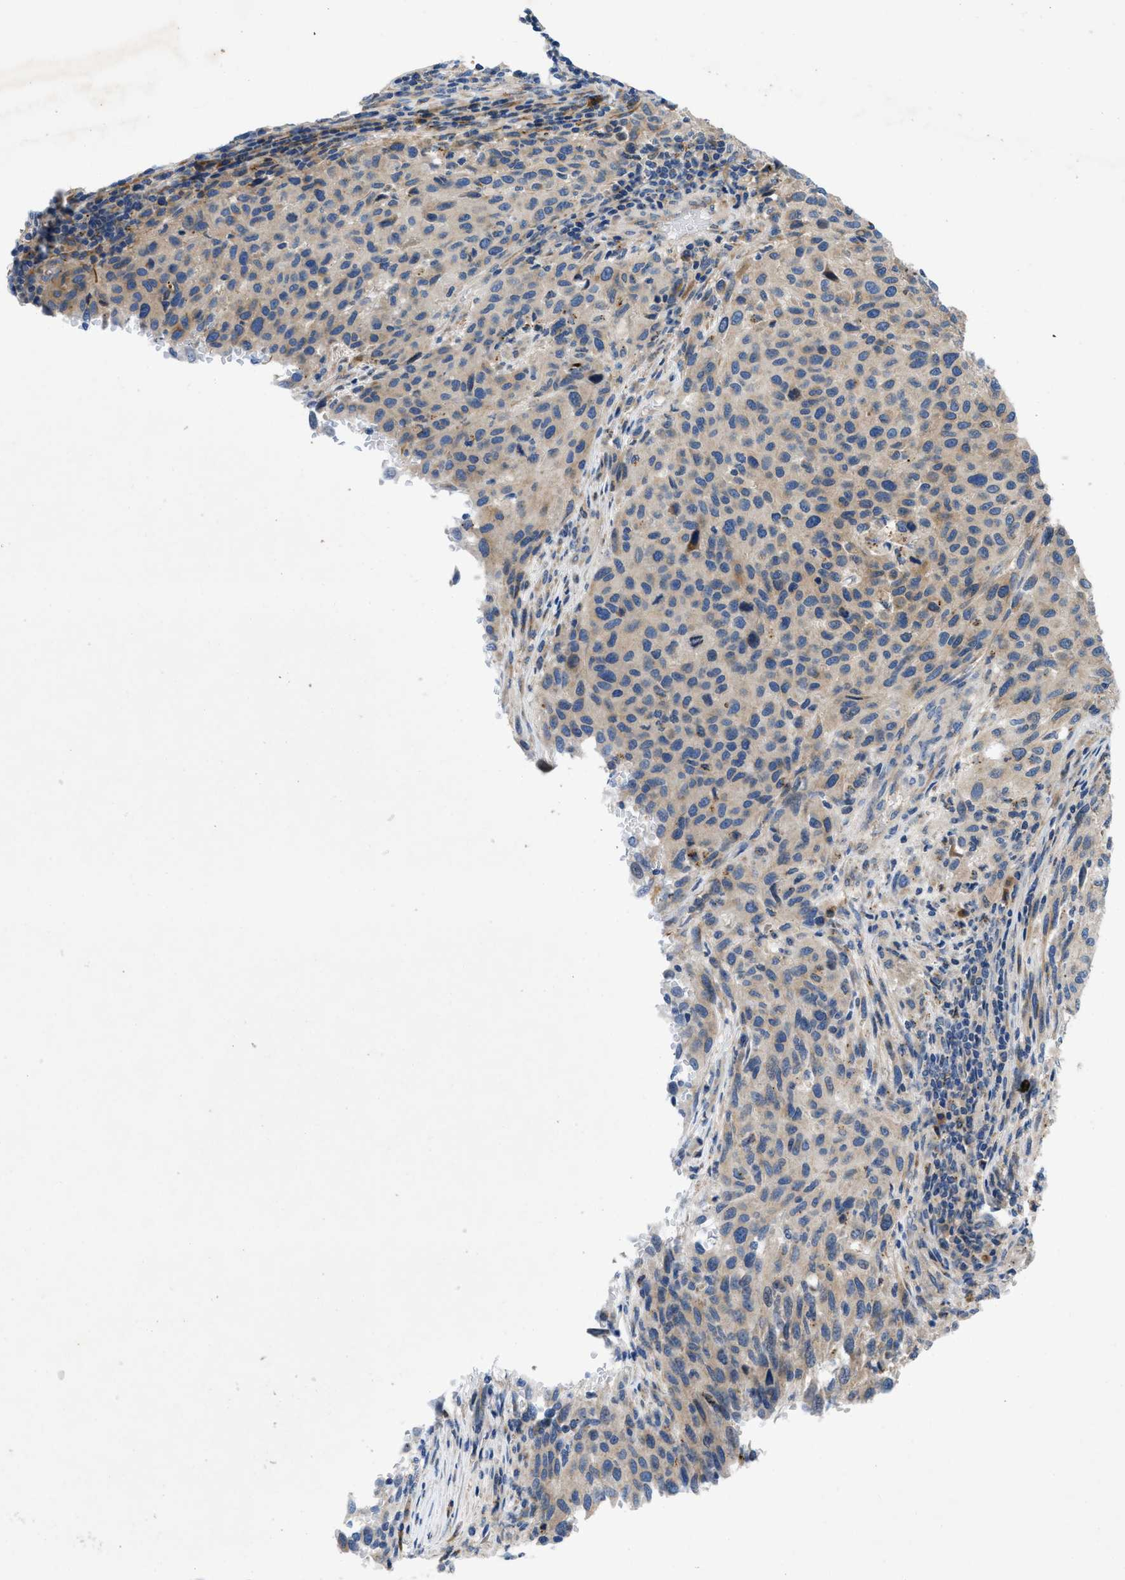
{"staining": {"intensity": "weak", "quantity": "<25%", "location": "cytoplasmic/membranous"}, "tissue": "melanoma", "cell_type": "Tumor cells", "image_type": "cancer", "snomed": [{"axis": "morphology", "description": "Malignant melanoma, Metastatic site"}, {"axis": "topography", "description": "Lymph node"}], "caption": "An immunohistochemistry (IHC) photomicrograph of melanoma is shown. There is no staining in tumor cells of melanoma.", "gene": "TMEM248", "patient": {"sex": "male", "age": 61}}